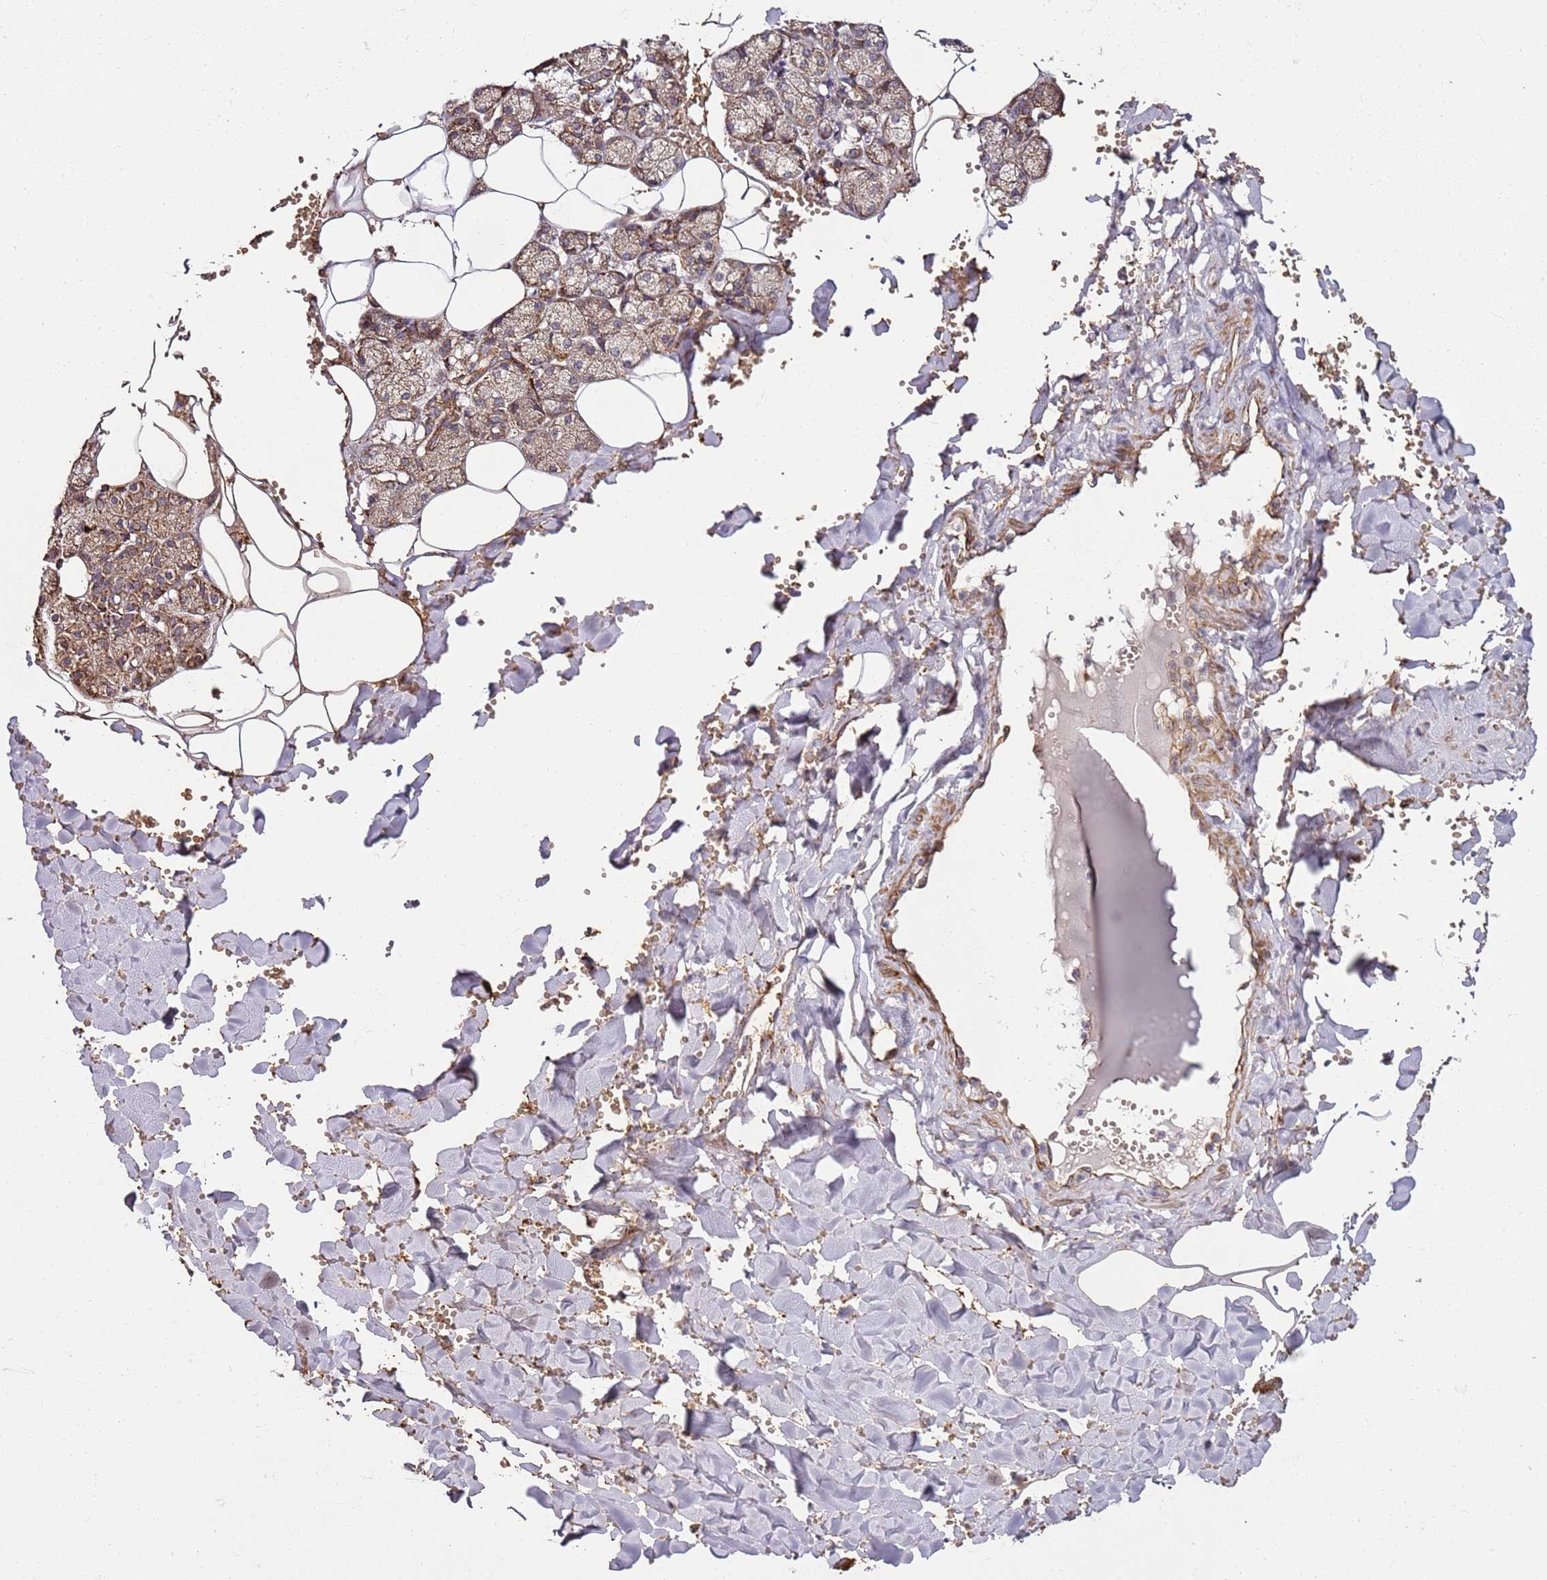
{"staining": {"intensity": "strong", "quantity": ">75%", "location": "cytoplasmic/membranous"}, "tissue": "salivary gland", "cell_type": "Glandular cells", "image_type": "normal", "snomed": [{"axis": "morphology", "description": "Normal tissue, NOS"}, {"axis": "topography", "description": "Salivary gland"}], "caption": "Human salivary gland stained for a protein (brown) displays strong cytoplasmic/membranous positive positivity in about >75% of glandular cells.", "gene": "TM2D2", "patient": {"sex": "male", "age": 62}}